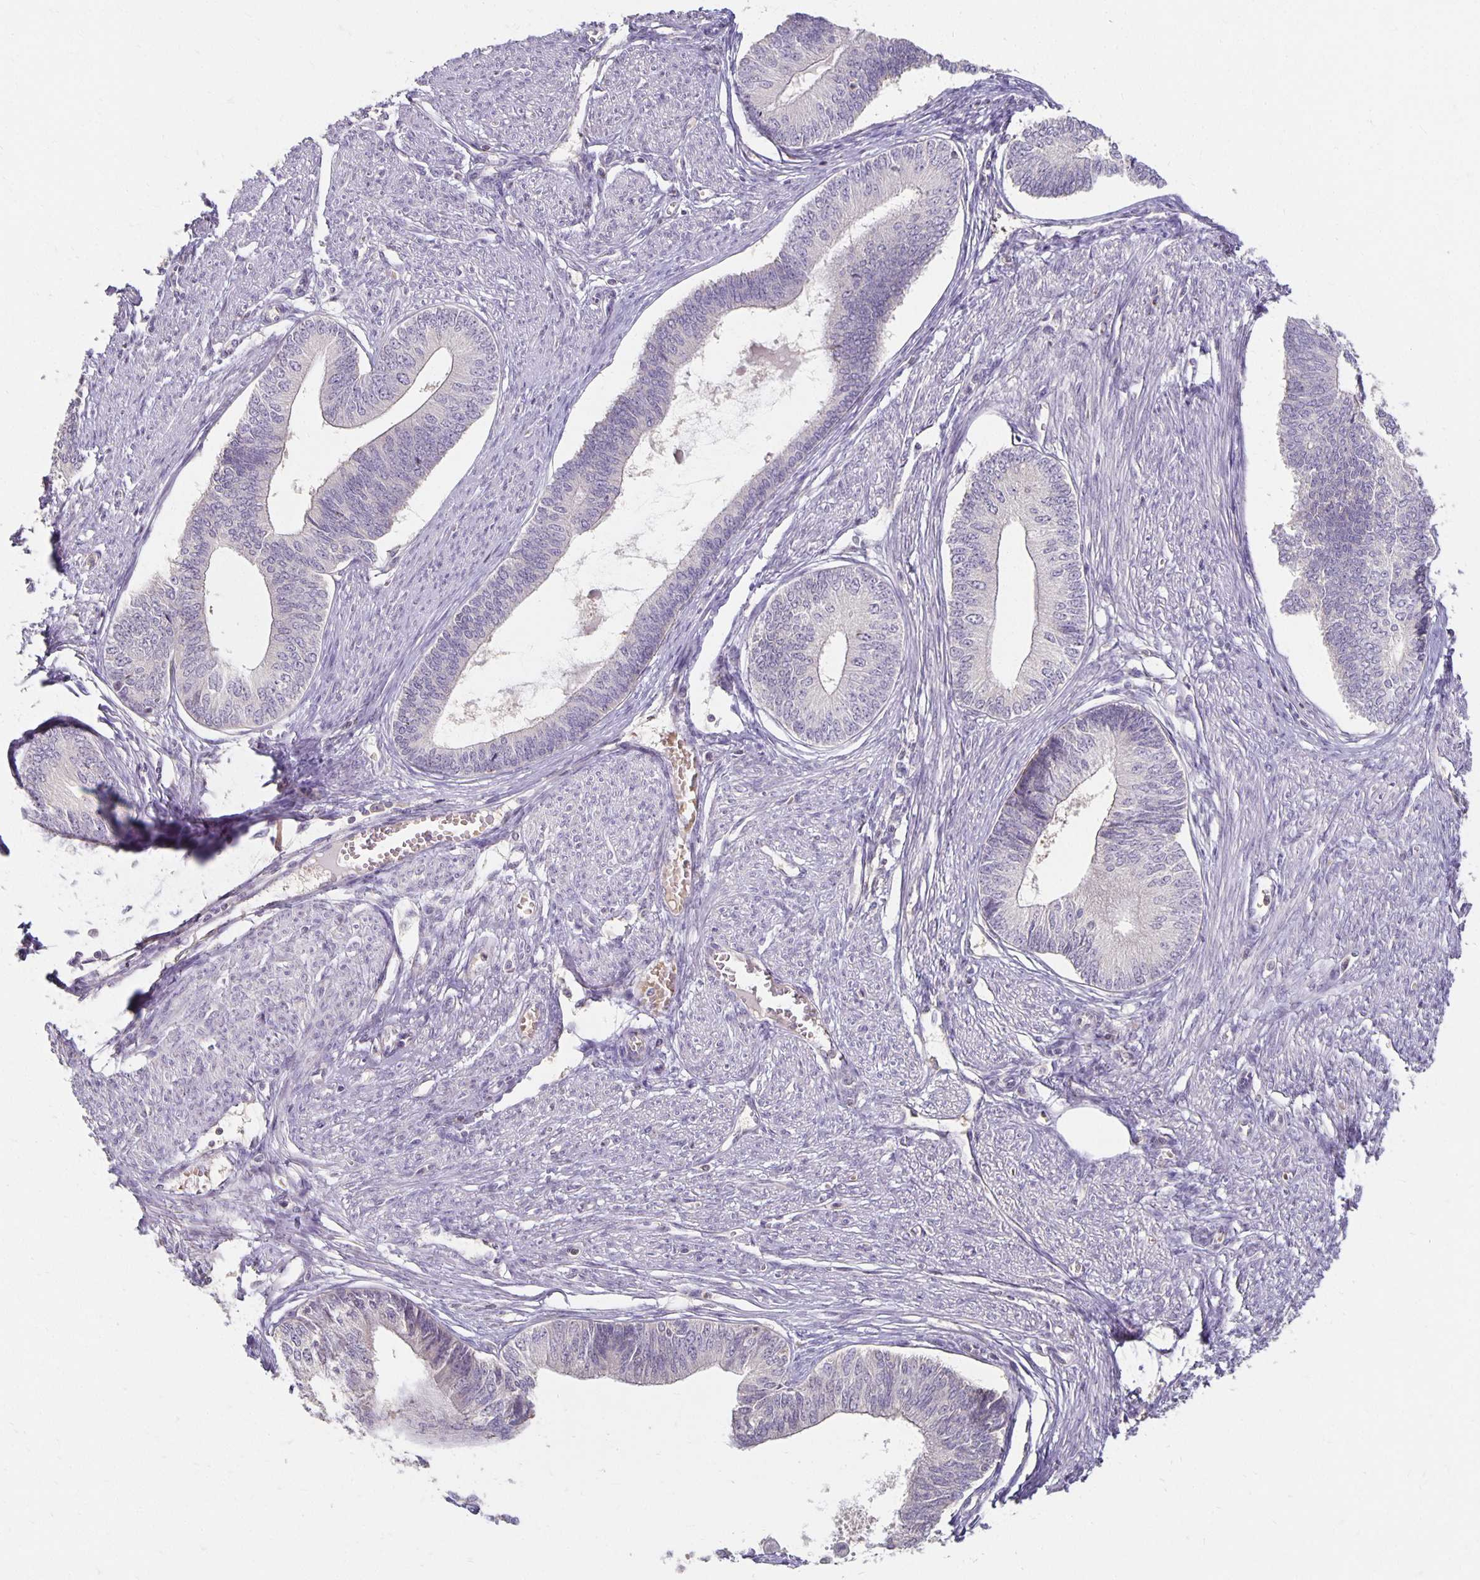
{"staining": {"intensity": "negative", "quantity": "none", "location": "none"}, "tissue": "endometrial cancer", "cell_type": "Tumor cells", "image_type": "cancer", "snomed": [{"axis": "morphology", "description": "Adenocarcinoma, NOS"}, {"axis": "topography", "description": "Endometrium"}], "caption": "Immunohistochemistry (IHC) histopathology image of adenocarcinoma (endometrial) stained for a protein (brown), which reveals no positivity in tumor cells.", "gene": "CST6", "patient": {"sex": "female", "age": 68}}